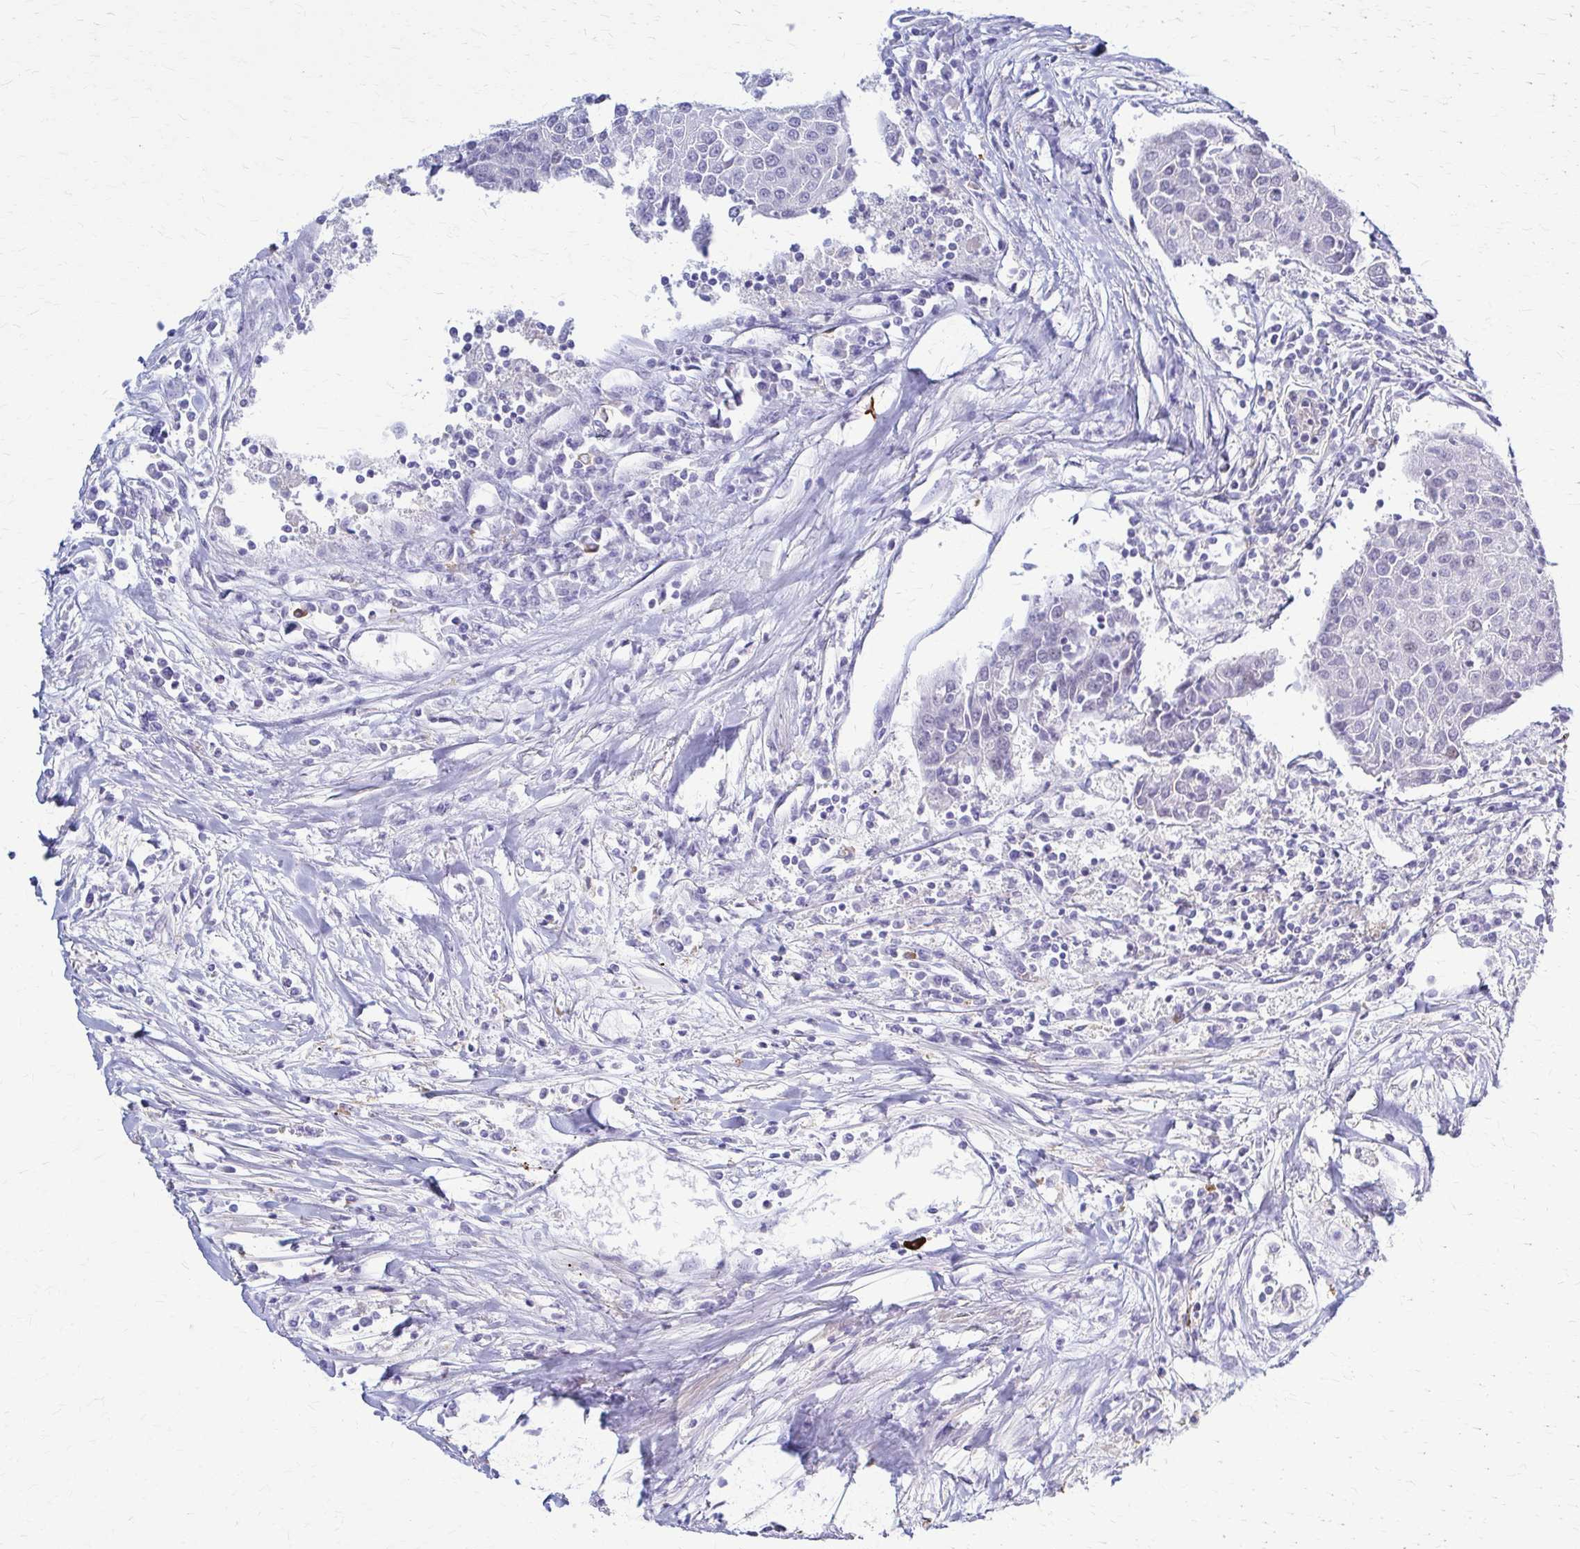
{"staining": {"intensity": "negative", "quantity": "none", "location": "none"}, "tissue": "urothelial cancer", "cell_type": "Tumor cells", "image_type": "cancer", "snomed": [{"axis": "morphology", "description": "Urothelial carcinoma, High grade"}, {"axis": "topography", "description": "Urinary bladder"}], "caption": "Immunohistochemistry (IHC) micrograph of neoplastic tissue: urothelial cancer stained with DAB (3,3'-diaminobenzidine) exhibits no significant protein staining in tumor cells.", "gene": "RHOBTB2", "patient": {"sex": "female", "age": 85}}